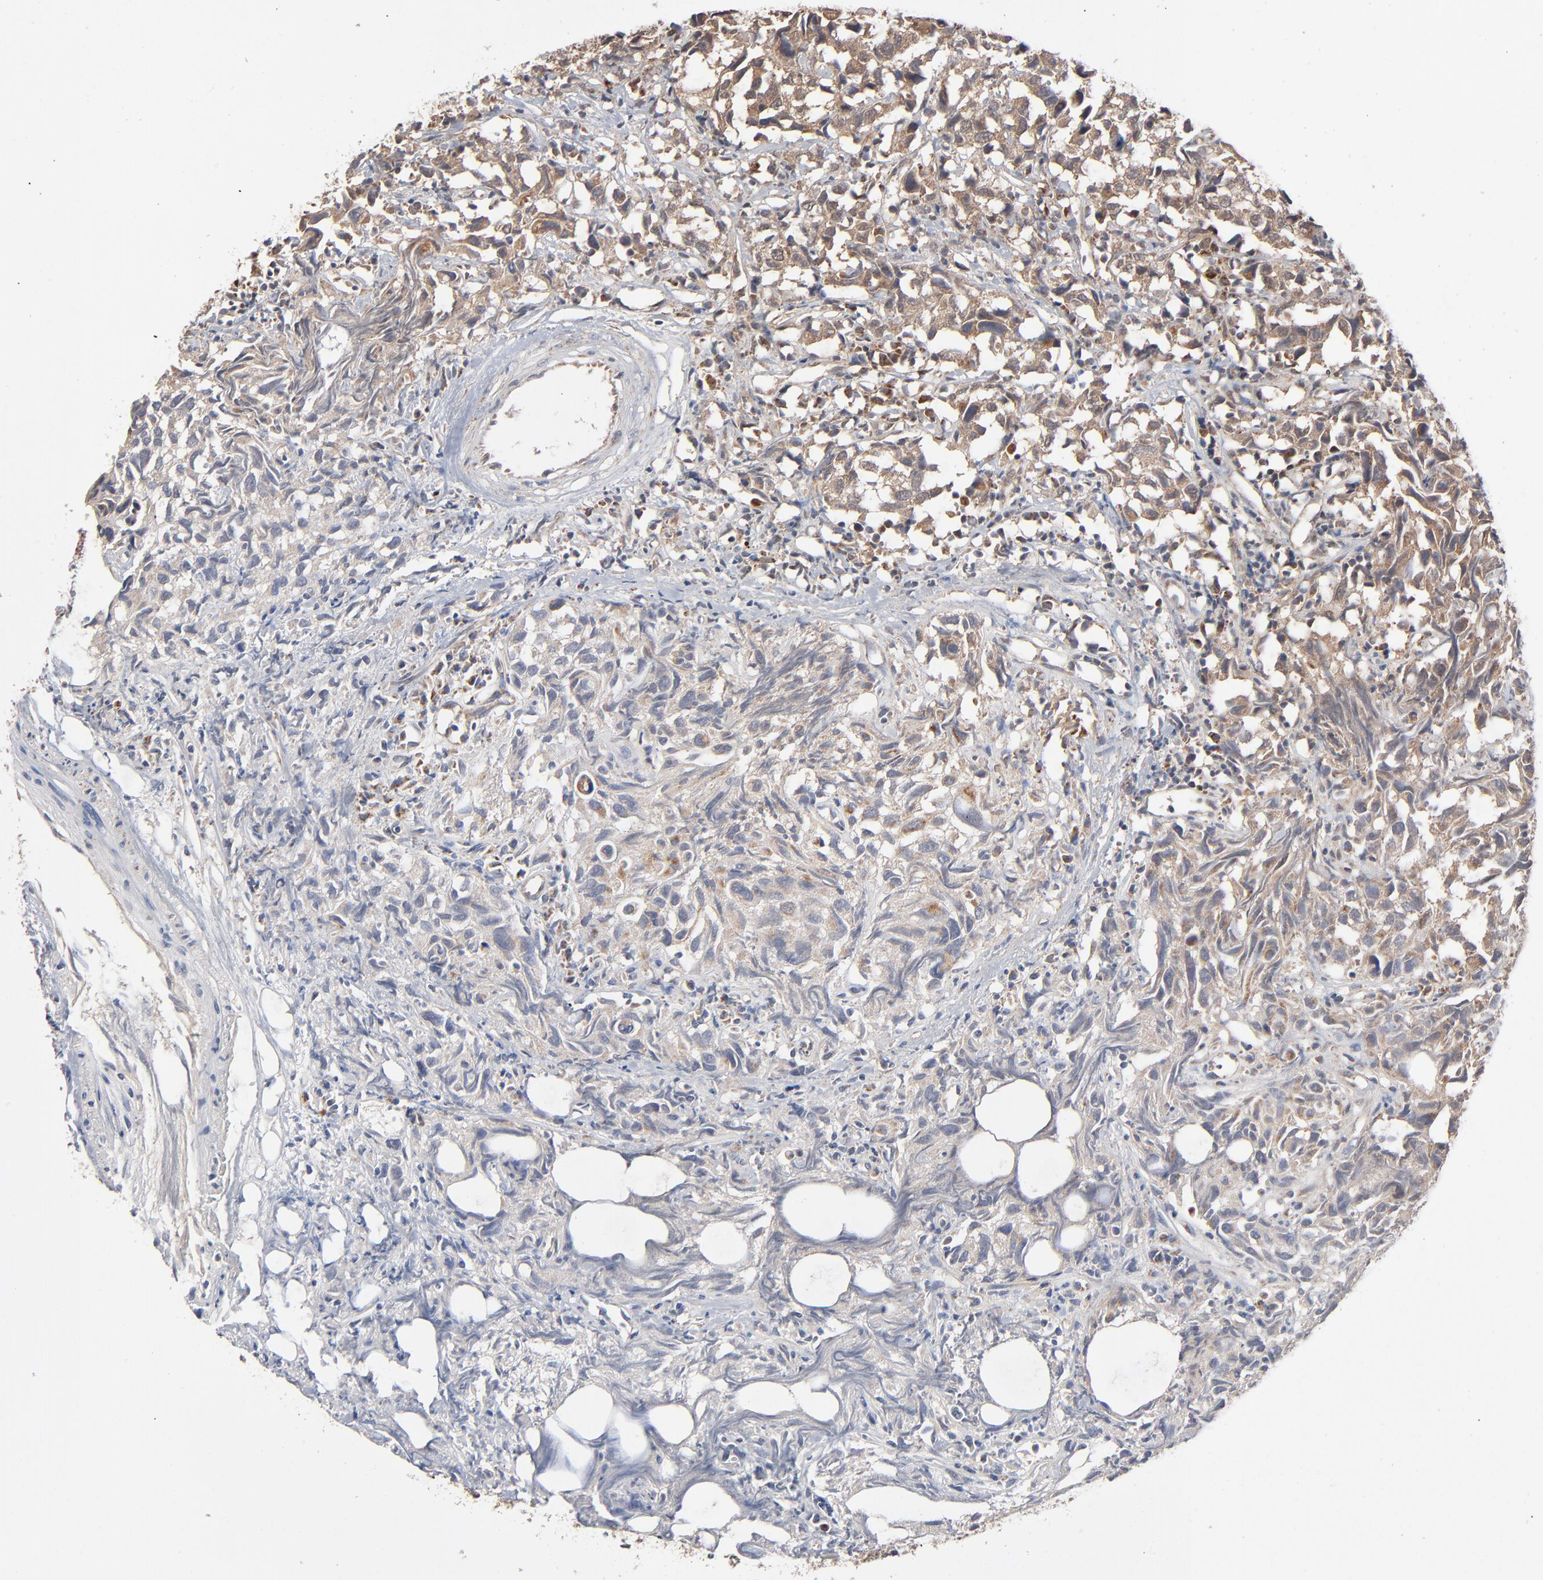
{"staining": {"intensity": "moderate", "quantity": ">75%", "location": "cytoplasmic/membranous"}, "tissue": "urothelial cancer", "cell_type": "Tumor cells", "image_type": "cancer", "snomed": [{"axis": "morphology", "description": "Urothelial carcinoma, High grade"}, {"axis": "topography", "description": "Urinary bladder"}], "caption": "Immunohistochemical staining of urothelial cancer displays medium levels of moderate cytoplasmic/membranous protein positivity in about >75% of tumor cells.", "gene": "ABLIM3", "patient": {"sex": "female", "age": 75}}